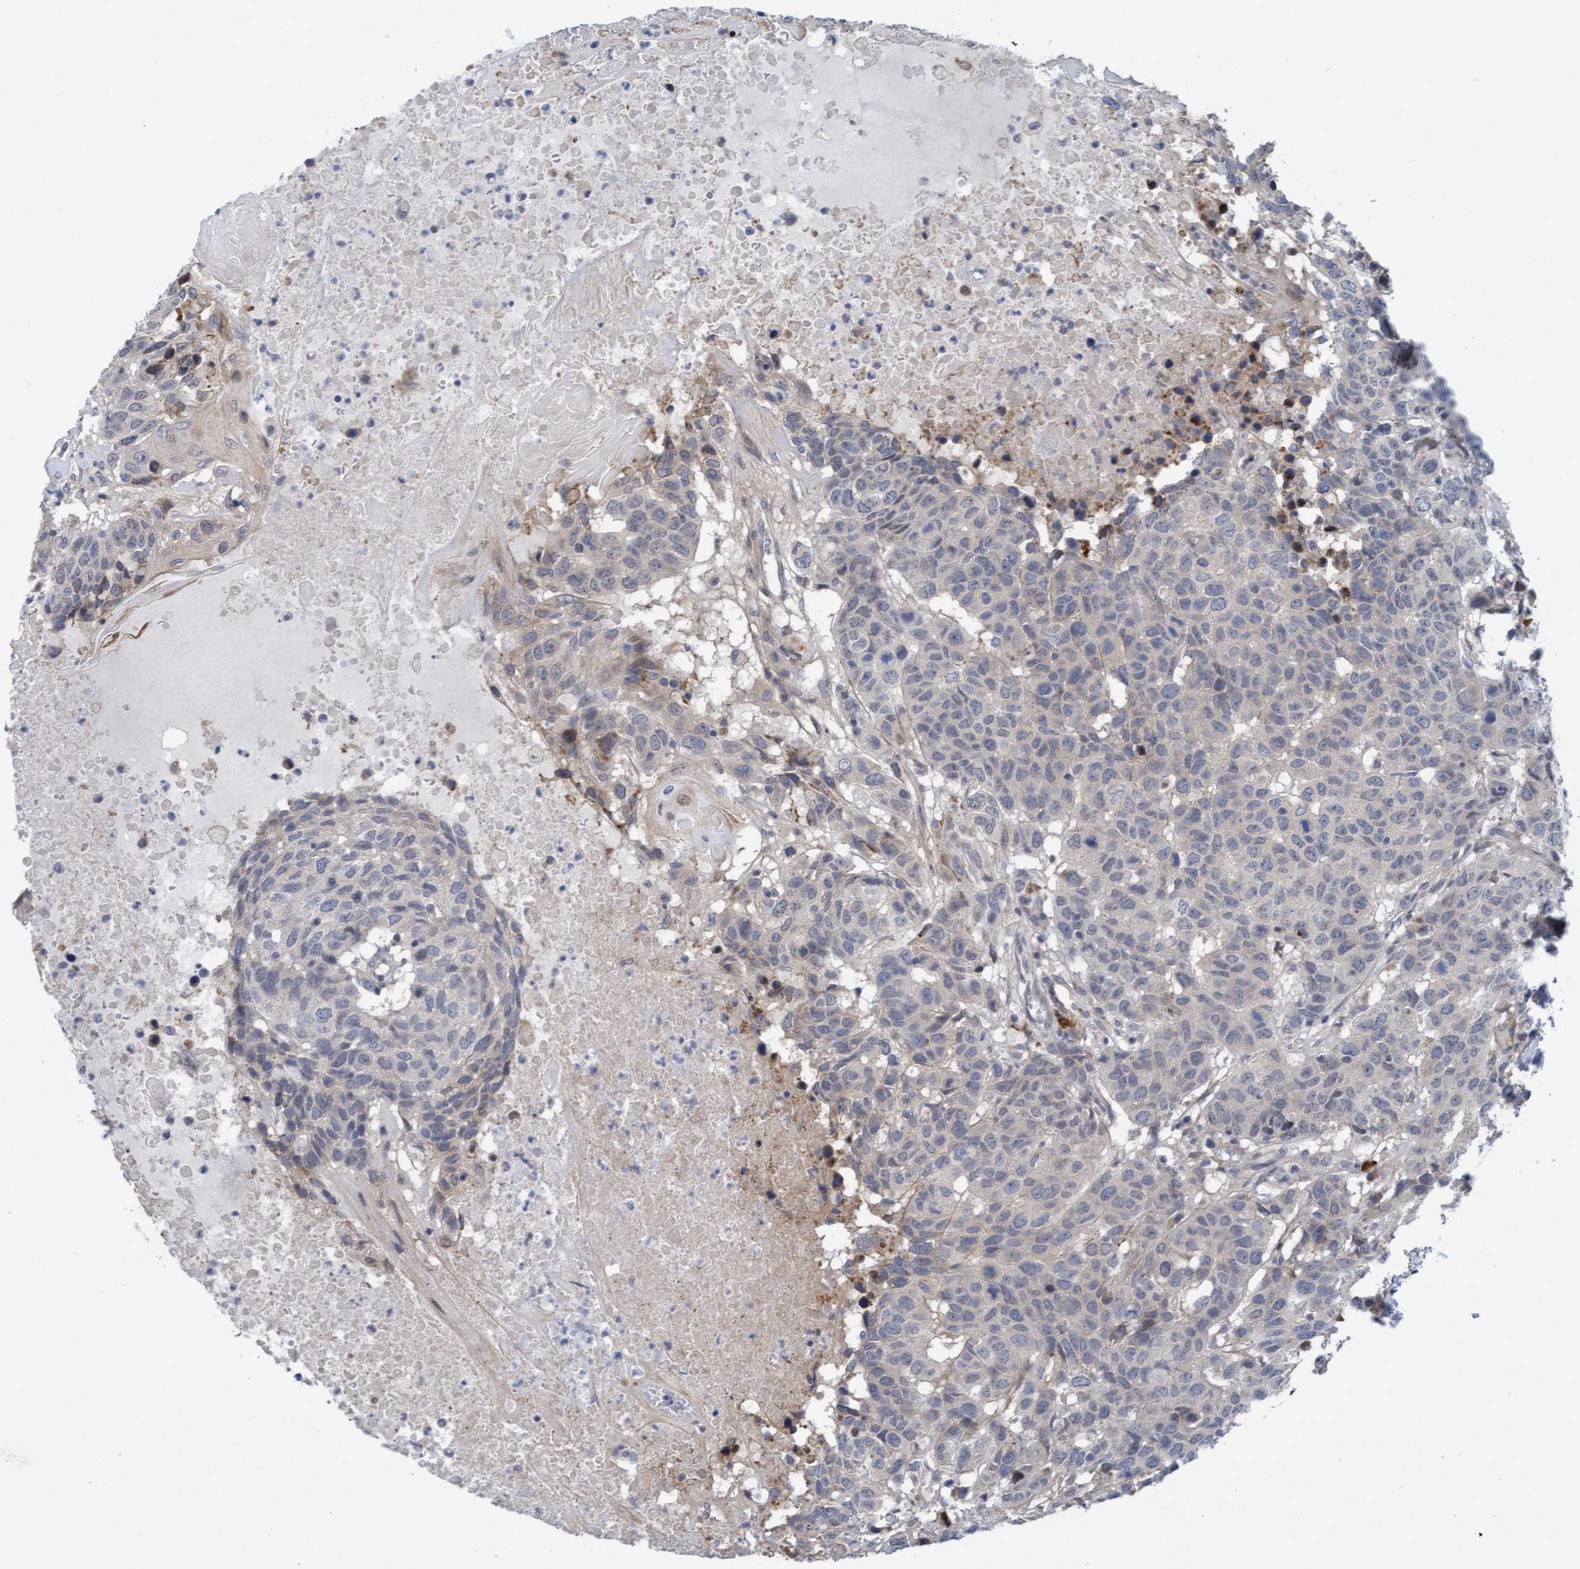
{"staining": {"intensity": "negative", "quantity": "none", "location": "none"}, "tissue": "head and neck cancer", "cell_type": "Tumor cells", "image_type": "cancer", "snomed": [{"axis": "morphology", "description": "Squamous cell carcinoma, NOS"}, {"axis": "topography", "description": "Head-Neck"}], "caption": "High power microscopy photomicrograph of an immunohistochemistry image of head and neck cancer (squamous cell carcinoma), revealing no significant staining in tumor cells. The staining was performed using DAB to visualize the protein expression in brown, while the nuclei were stained in blue with hematoxylin (Magnification: 20x).", "gene": "PLCD1", "patient": {"sex": "male", "age": 66}}